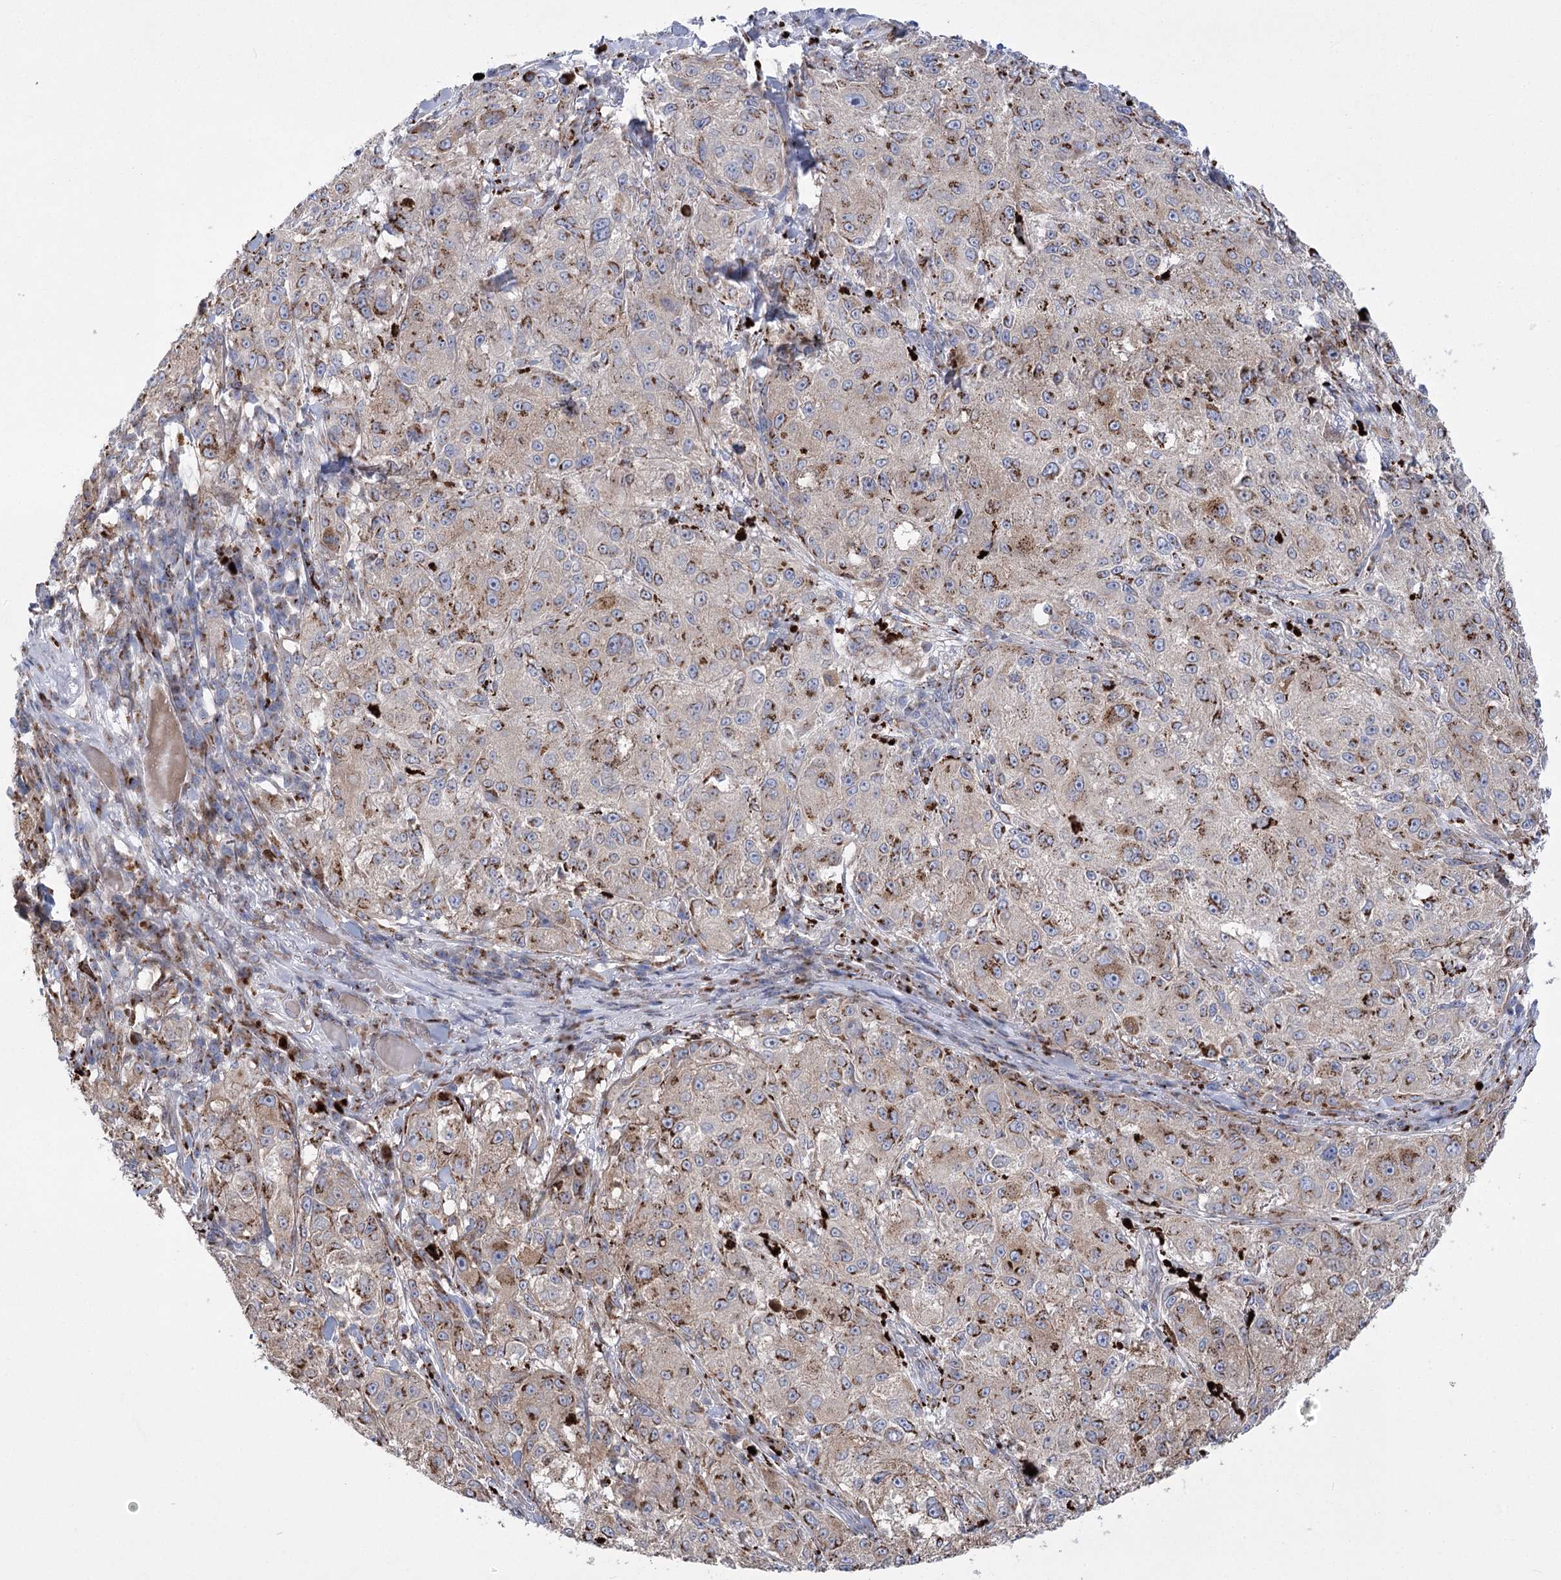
{"staining": {"intensity": "moderate", "quantity": ">75%", "location": "cytoplasmic/membranous"}, "tissue": "melanoma", "cell_type": "Tumor cells", "image_type": "cancer", "snomed": [{"axis": "morphology", "description": "Necrosis, NOS"}, {"axis": "morphology", "description": "Malignant melanoma, NOS"}, {"axis": "topography", "description": "Skin"}], "caption": "Immunohistochemical staining of human melanoma demonstrates medium levels of moderate cytoplasmic/membranous positivity in about >75% of tumor cells.", "gene": "NME7", "patient": {"sex": "female", "age": 87}}